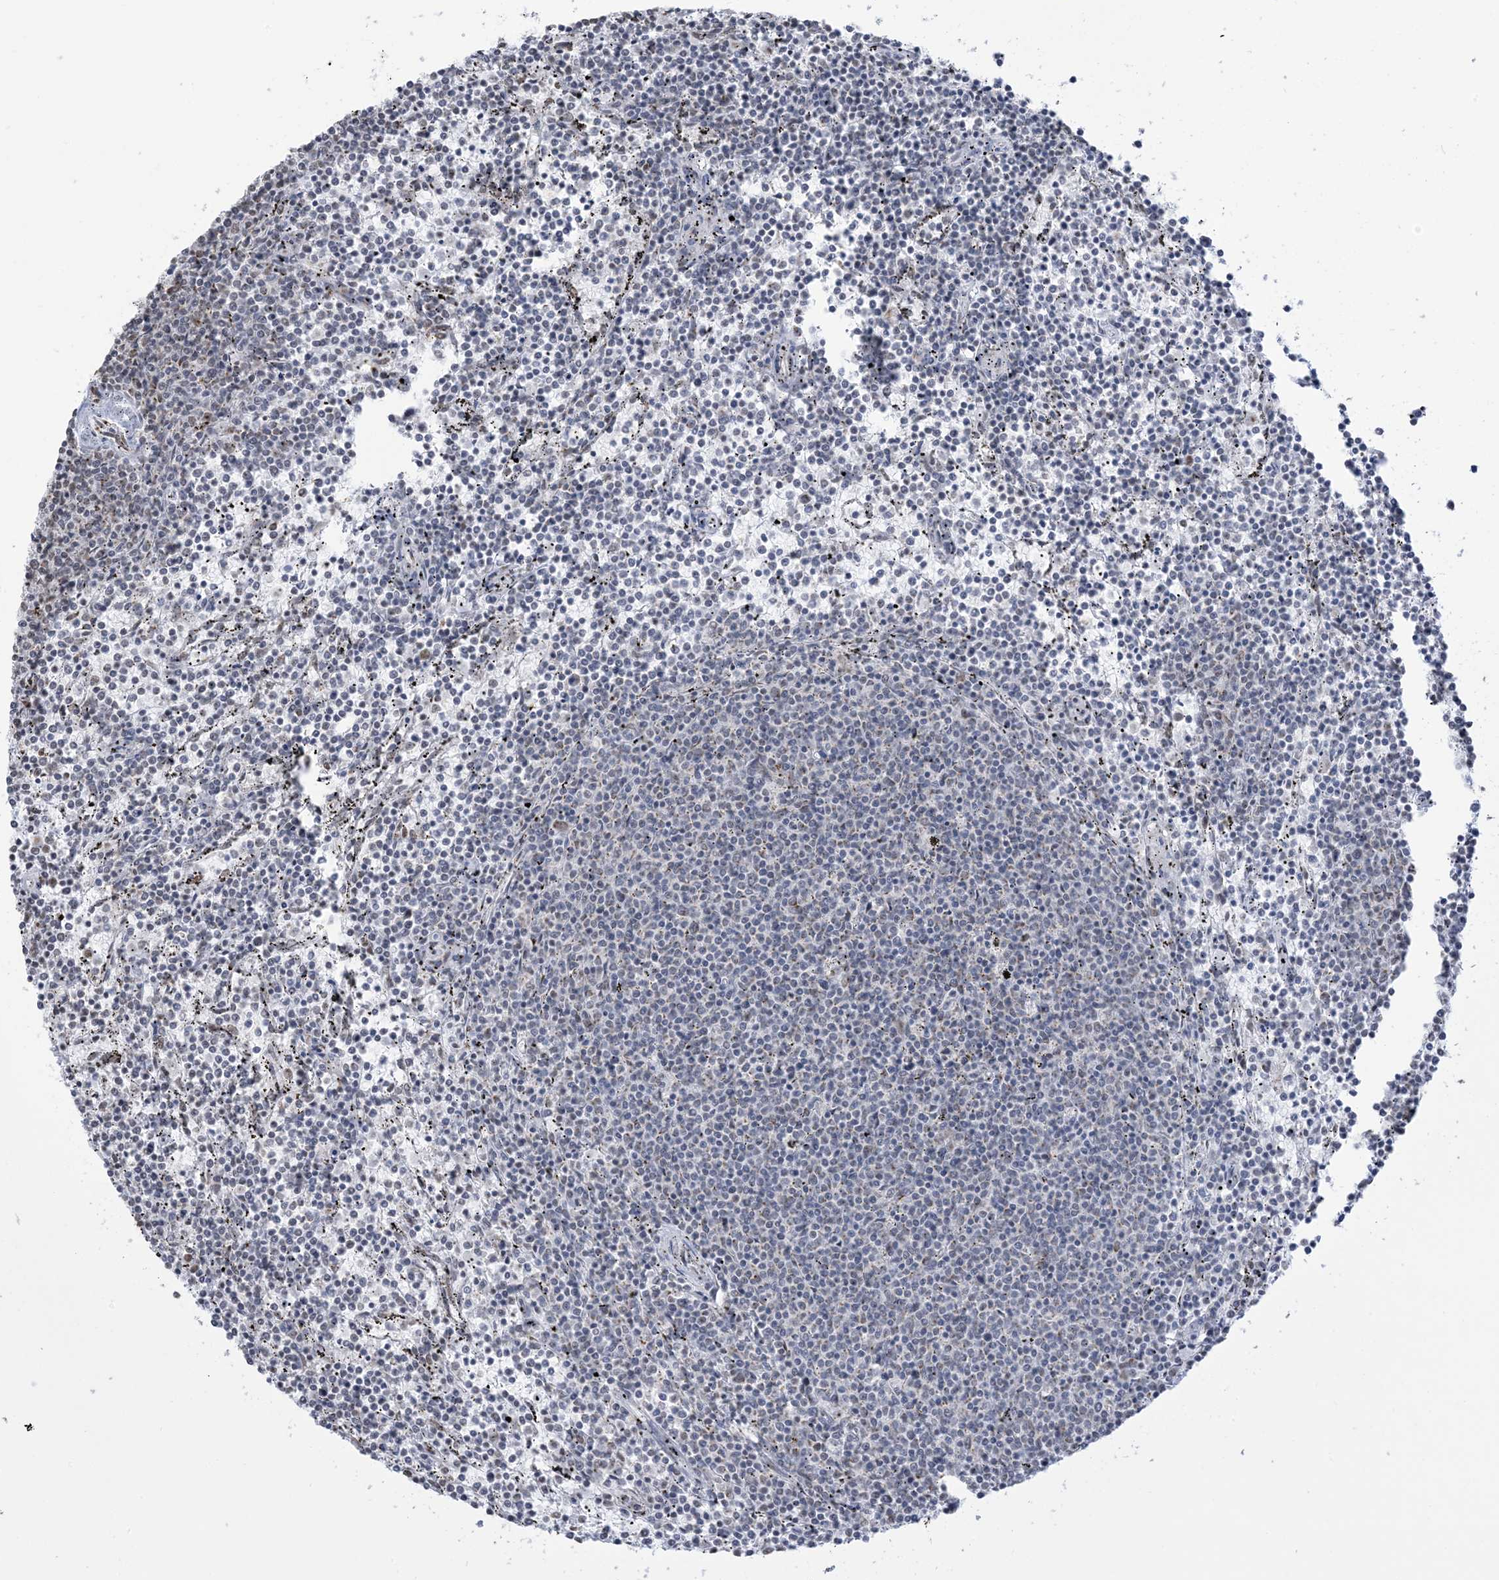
{"staining": {"intensity": "negative", "quantity": "none", "location": "none"}, "tissue": "lymphoma", "cell_type": "Tumor cells", "image_type": "cancer", "snomed": [{"axis": "morphology", "description": "Malignant lymphoma, non-Hodgkin's type, Low grade"}, {"axis": "topography", "description": "Spleen"}], "caption": "Tumor cells are negative for brown protein staining in lymphoma. (DAB immunohistochemistry visualized using brightfield microscopy, high magnification).", "gene": "GPR107", "patient": {"sex": "female", "age": 50}}